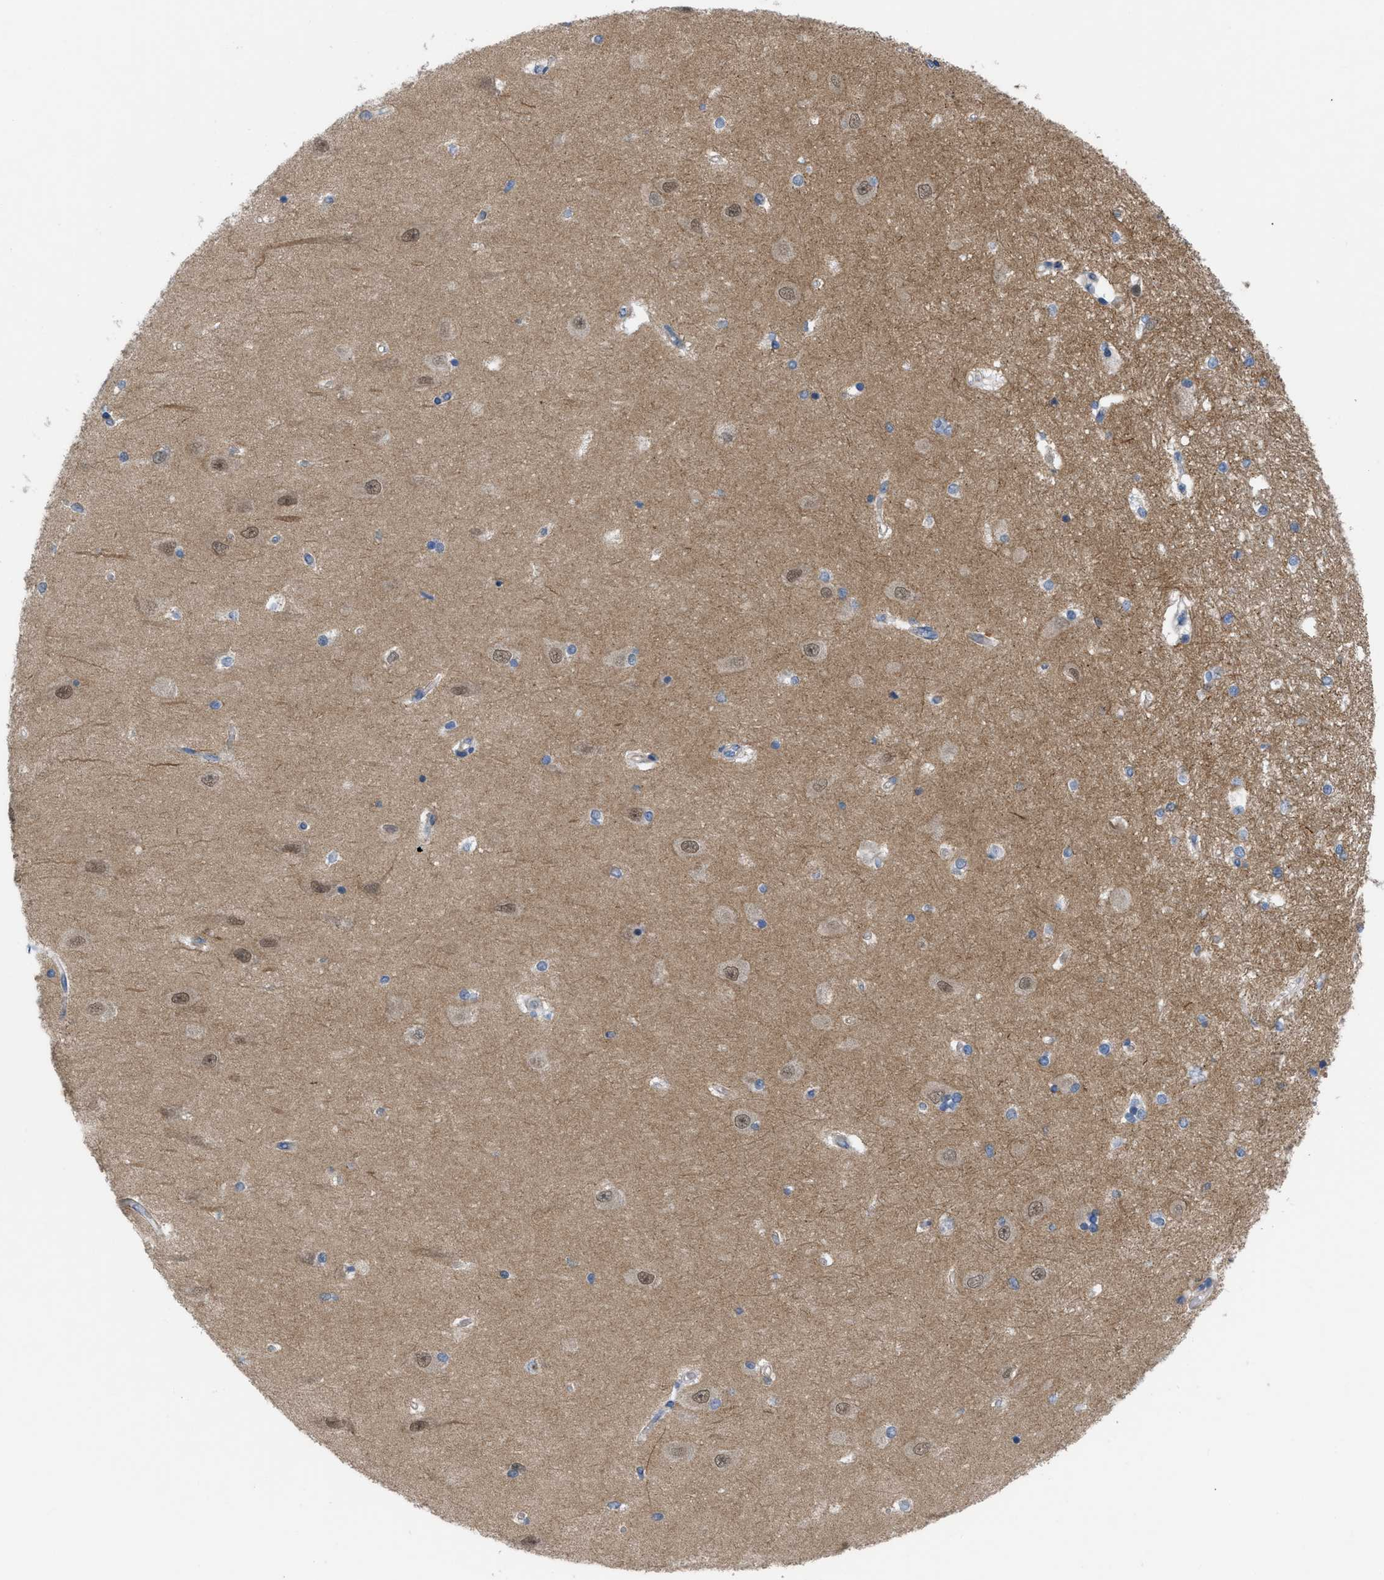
{"staining": {"intensity": "negative", "quantity": "none", "location": "none"}, "tissue": "hippocampus", "cell_type": "Glial cells", "image_type": "normal", "snomed": [{"axis": "morphology", "description": "Normal tissue, NOS"}, {"axis": "topography", "description": "Hippocampus"}], "caption": "High power microscopy image of an immunohistochemistry (IHC) photomicrograph of normal hippocampus, revealing no significant expression in glial cells.", "gene": "NDEL1", "patient": {"sex": "male", "age": 45}}